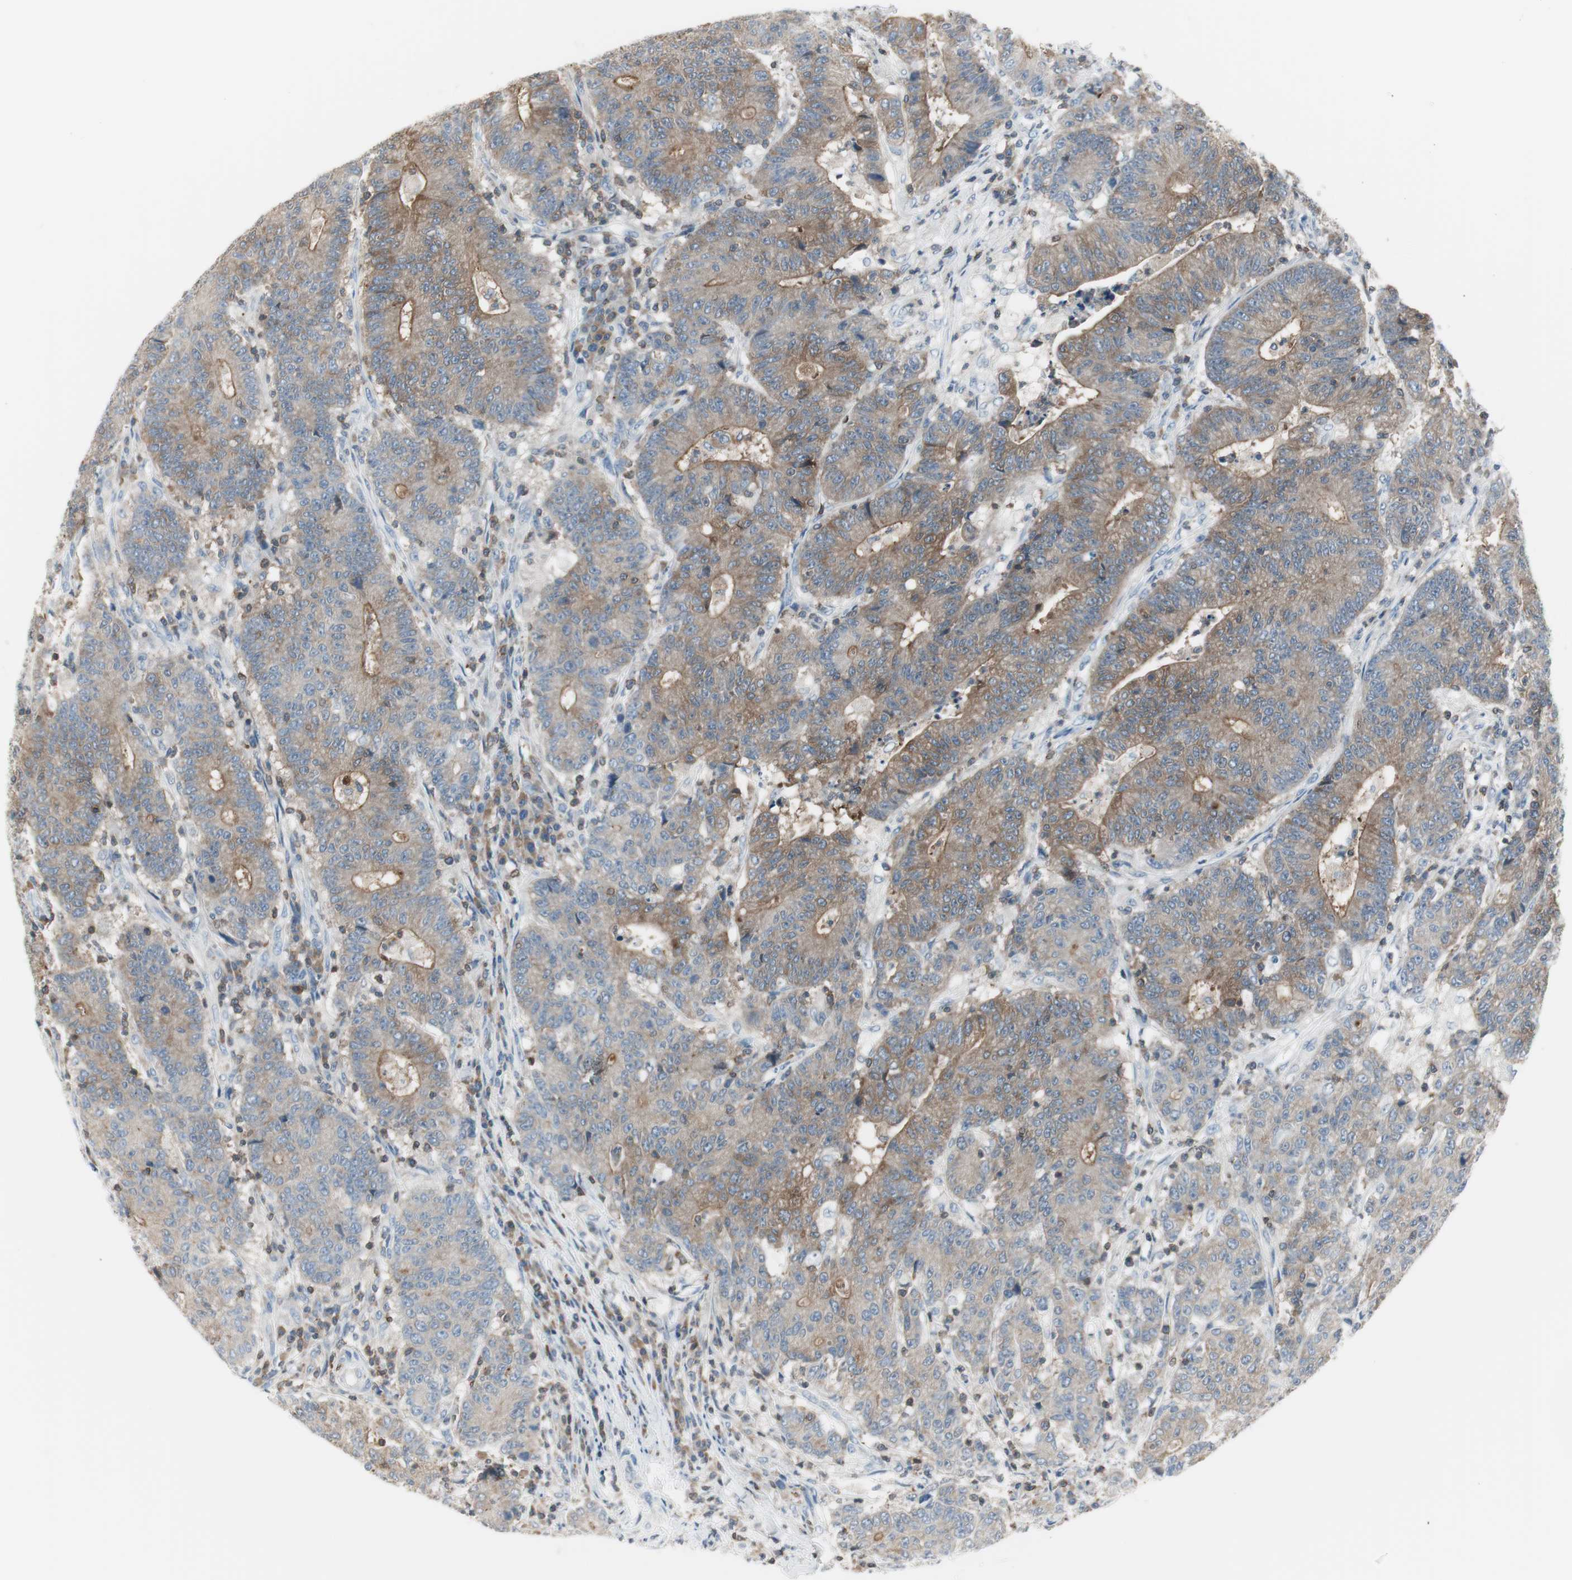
{"staining": {"intensity": "moderate", "quantity": ">75%", "location": "cytoplasmic/membranous"}, "tissue": "colorectal cancer", "cell_type": "Tumor cells", "image_type": "cancer", "snomed": [{"axis": "morphology", "description": "Normal tissue, NOS"}, {"axis": "morphology", "description": "Adenocarcinoma, NOS"}, {"axis": "topography", "description": "Colon"}], "caption": "DAB immunohistochemical staining of colorectal cancer reveals moderate cytoplasmic/membranous protein positivity in about >75% of tumor cells.", "gene": "SLC9A3R1", "patient": {"sex": "female", "age": 75}}